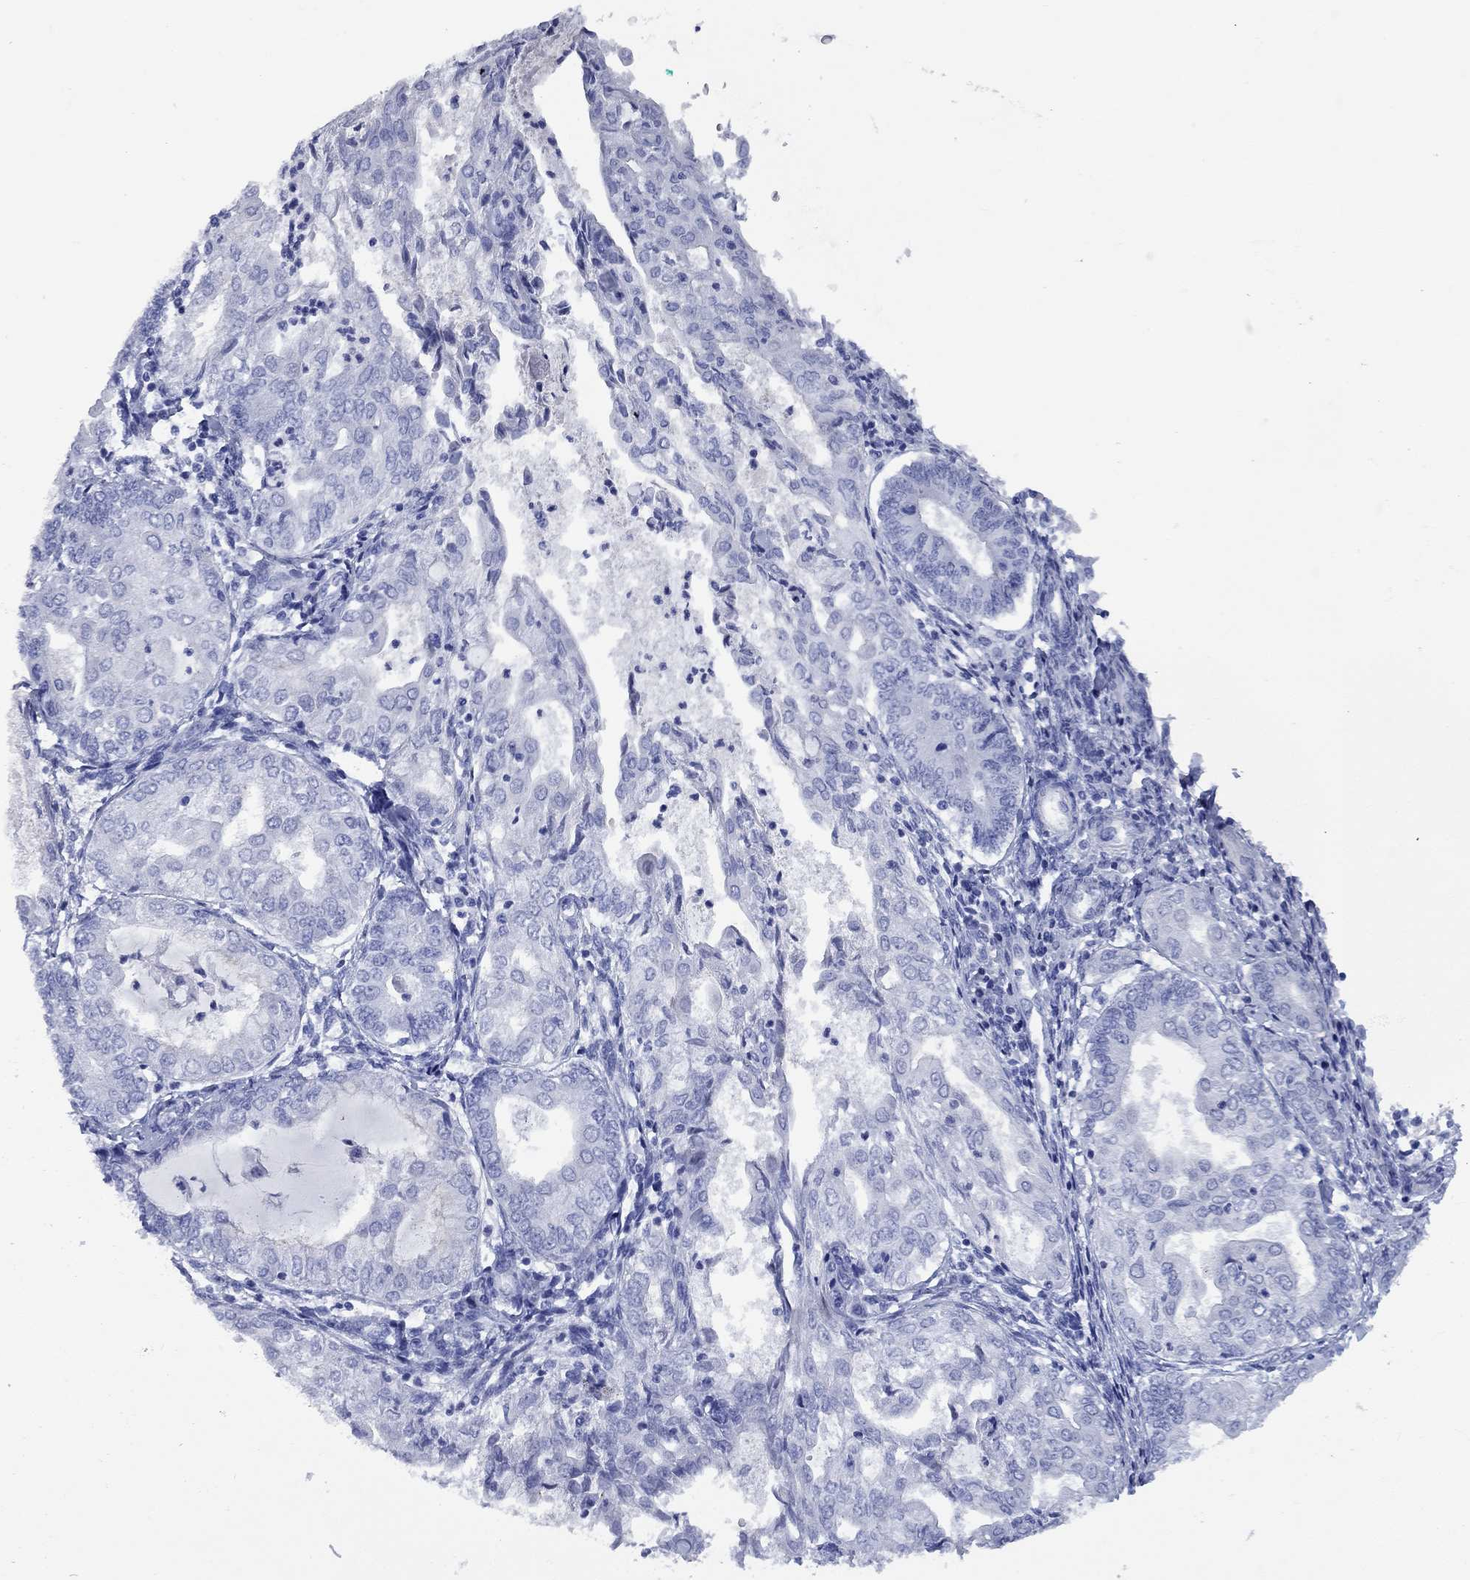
{"staining": {"intensity": "negative", "quantity": "none", "location": "none"}, "tissue": "endometrial cancer", "cell_type": "Tumor cells", "image_type": "cancer", "snomed": [{"axis": "morphology", "description": "Adenocarcinoma, NOS"}, {"axis": "topography", "description": "Endometrium"}], "caption": "This is an immunohistochemistry (IHC) micrograph of human endometrial cancer. There is no staining in tumor cells.", "gene": "CCNA1", "patient": {"sex": "female", "age": 68}}